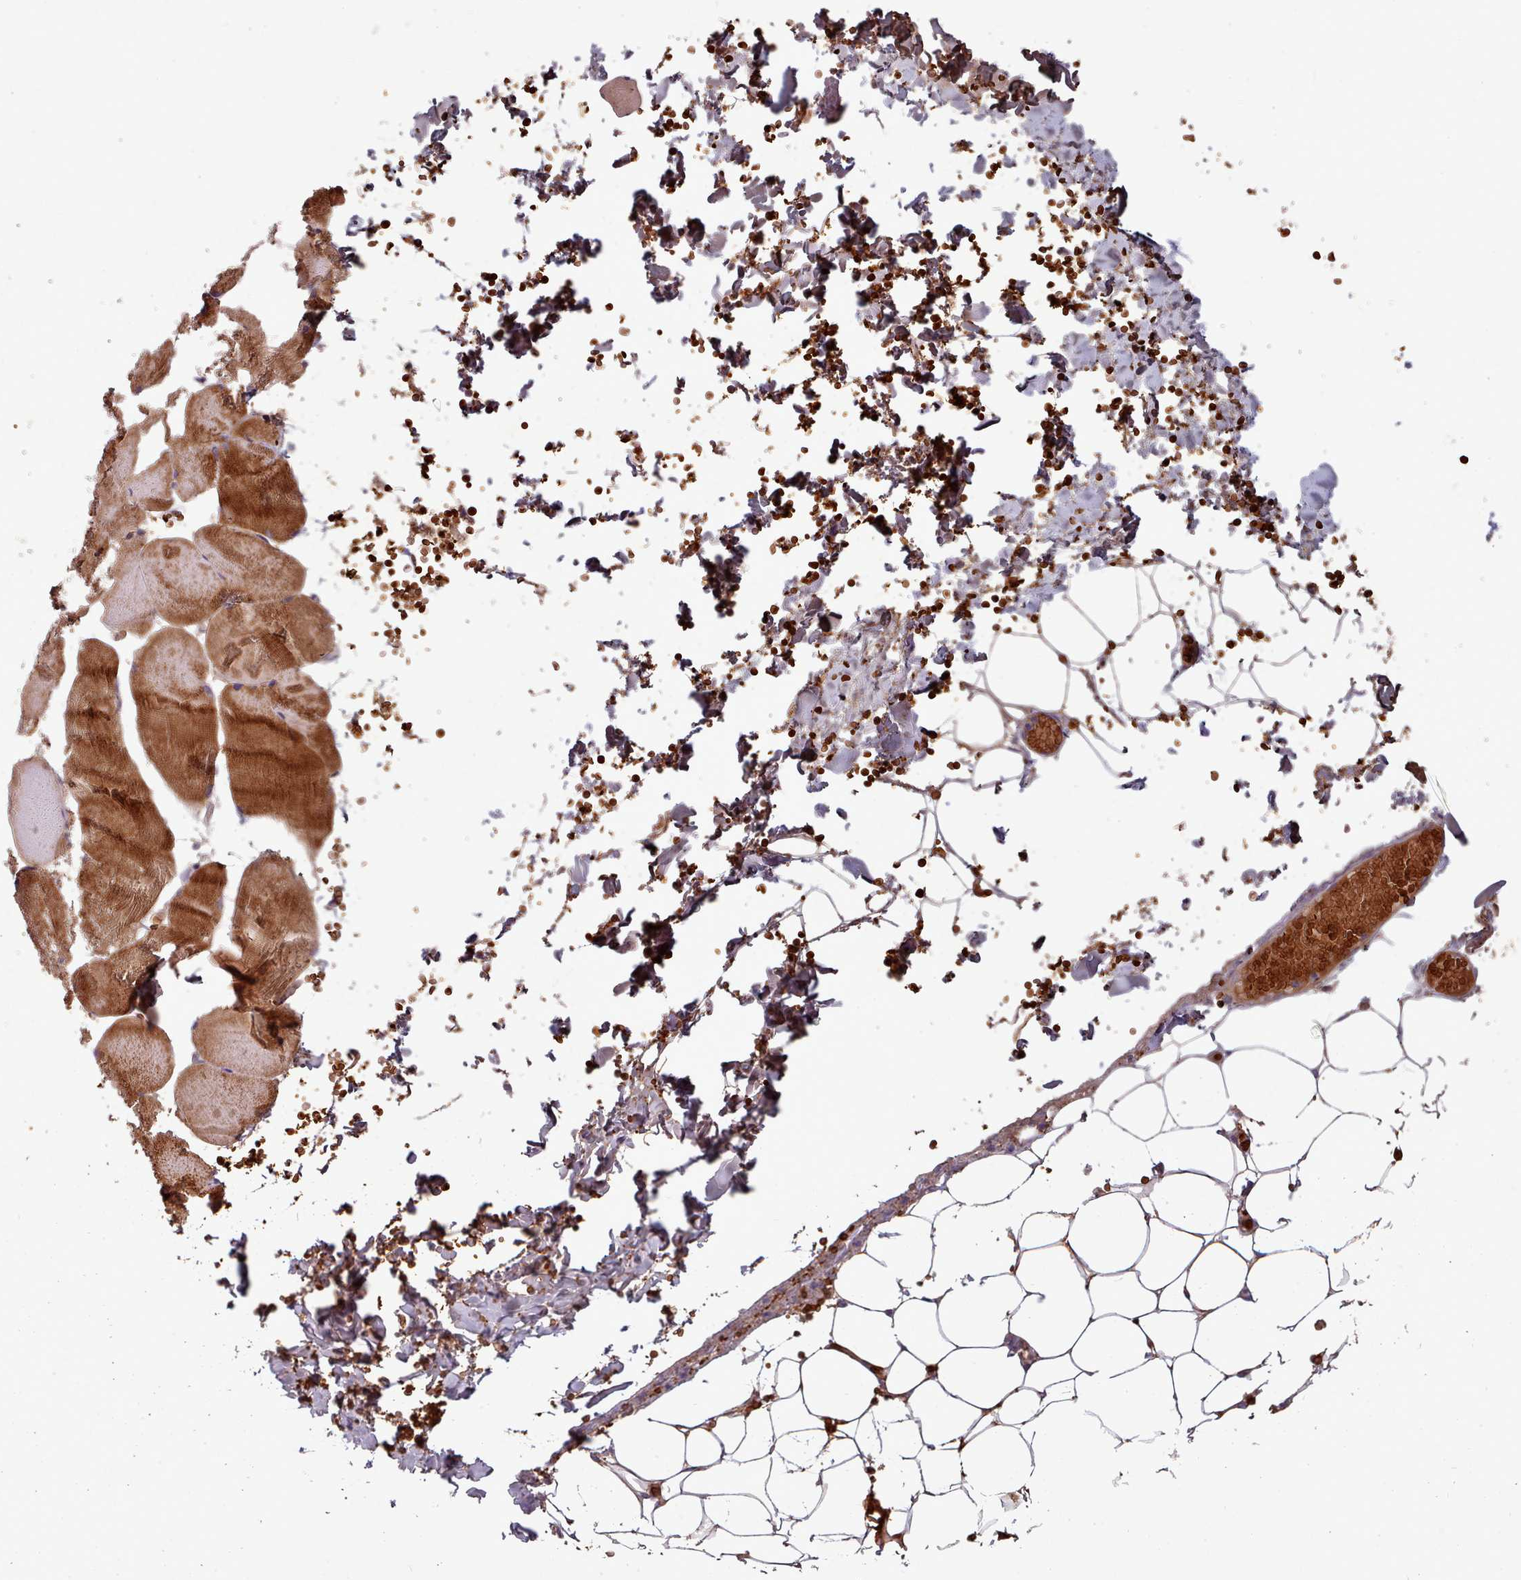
{"staining": {"intensity": "strong", "quantity": ">75%", "location": "nuclear"}, "tissue": "adipose tissue", "cell_type": "Adipocytes", "image_type": "normal", "snomed": [{"axis": "morphology", "description": "Normal tissue, NOS"}, {"axis": "topography", "description": "Skeletal muscle"}, {"axis": "topography", "description": "Peripheral nerve tissue"}], "caption": "This micrograph reveals immunohistochemistry staining of normal human adipose tissue, with high strong nuclear expression in about >75% of adipocytes.", "gene": "CLNS1A", "patient": {"sex": "female", "age": 55}}